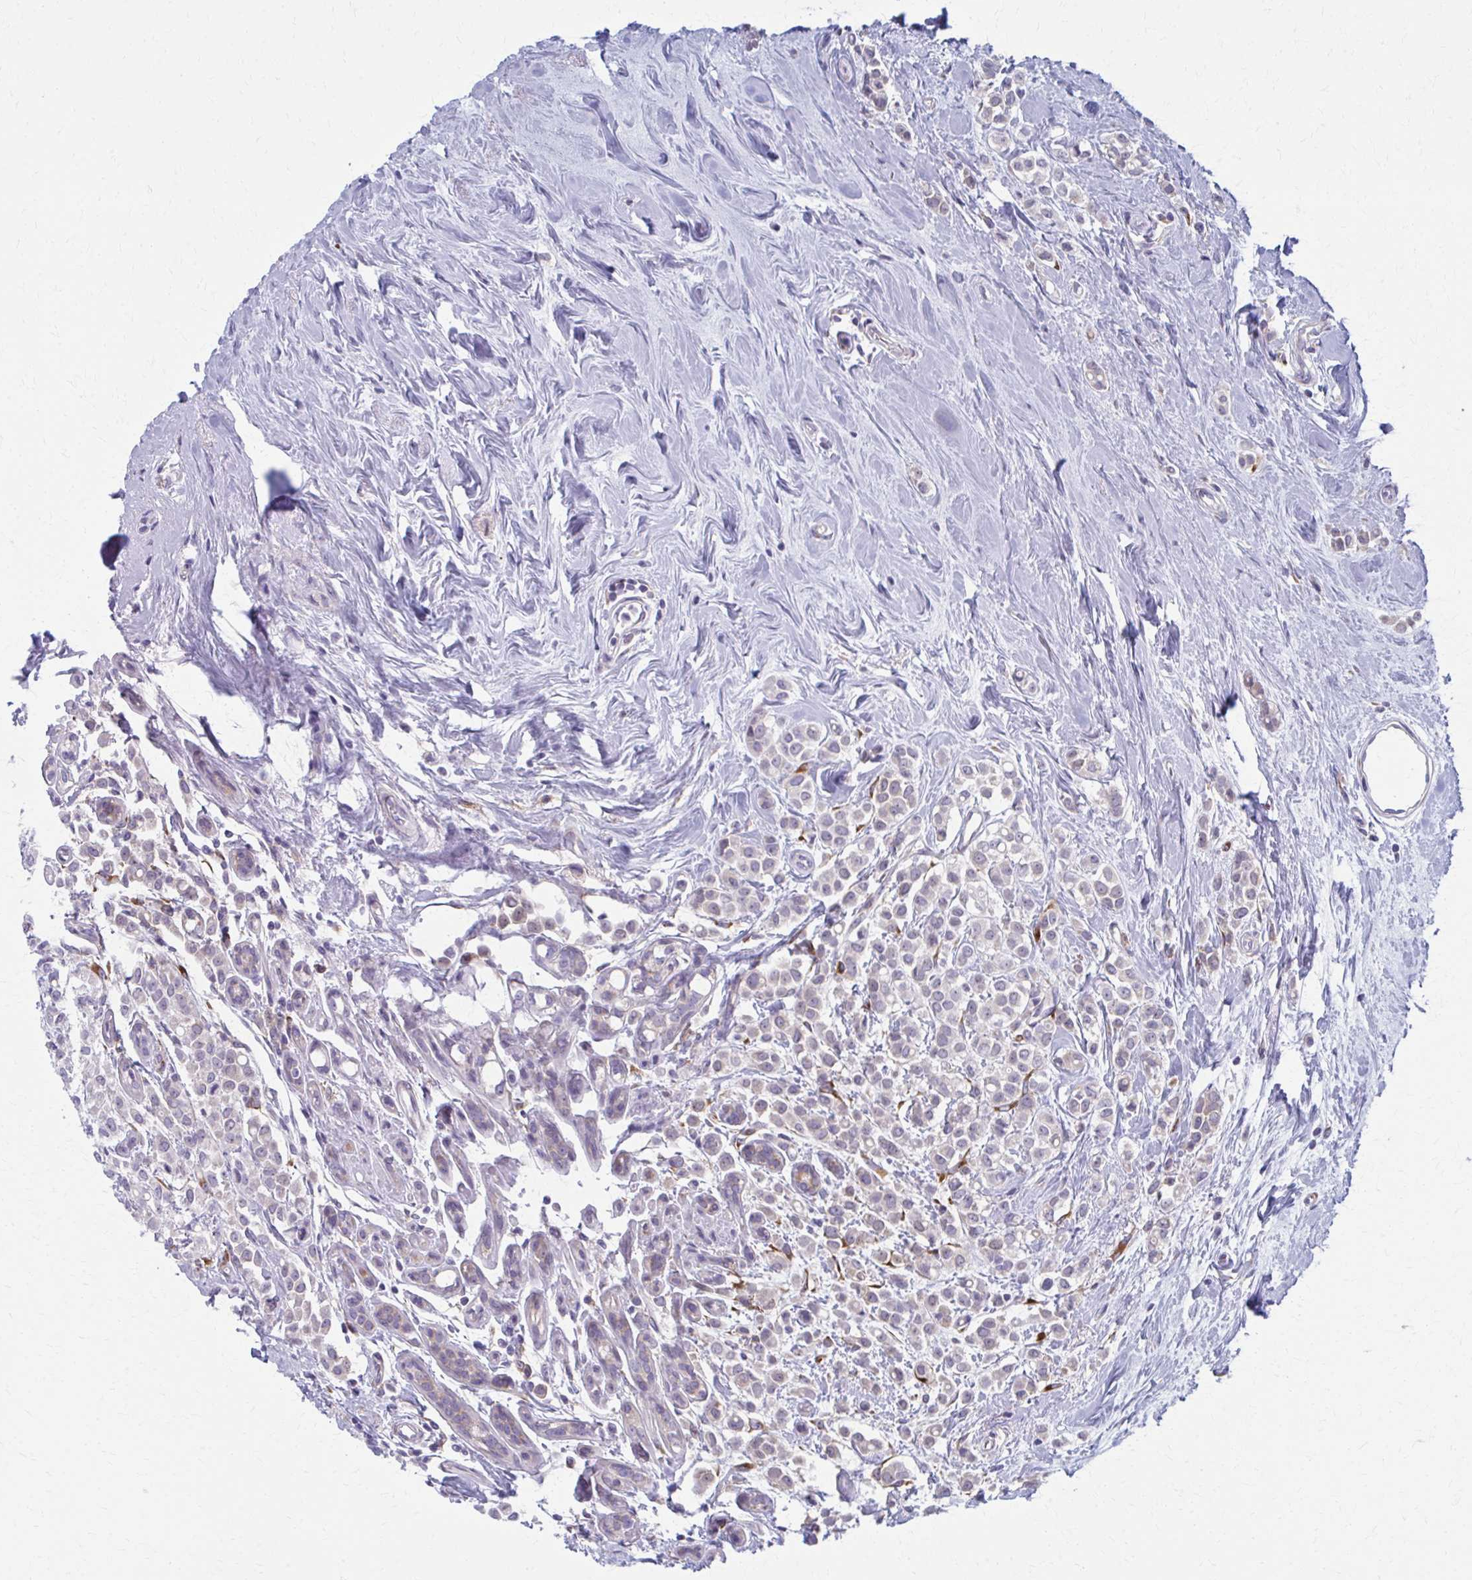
{"staining": {"intensity": "negative", "quantity": "none", "location": "none"}, "tissue": "breast cancer", "cell_type": "Tumor cells", "image_type": "cancer", "snomed": [{"axis": "morphology", "description": "Lobular carcinoma"}, {"axis": "topography", "description": "Breast"}], "caption": "This micrograph is of lobular carcinoma (breast) stained with IHC to label a protein in brown with the nuclei are counter-stained blue. There is no expression in tumor cells. (Immunohistochemistry, brightfield microscopy, high magnification).", "gene": "SPATS2L", "patient": {"sex": "female", "age": 68}}